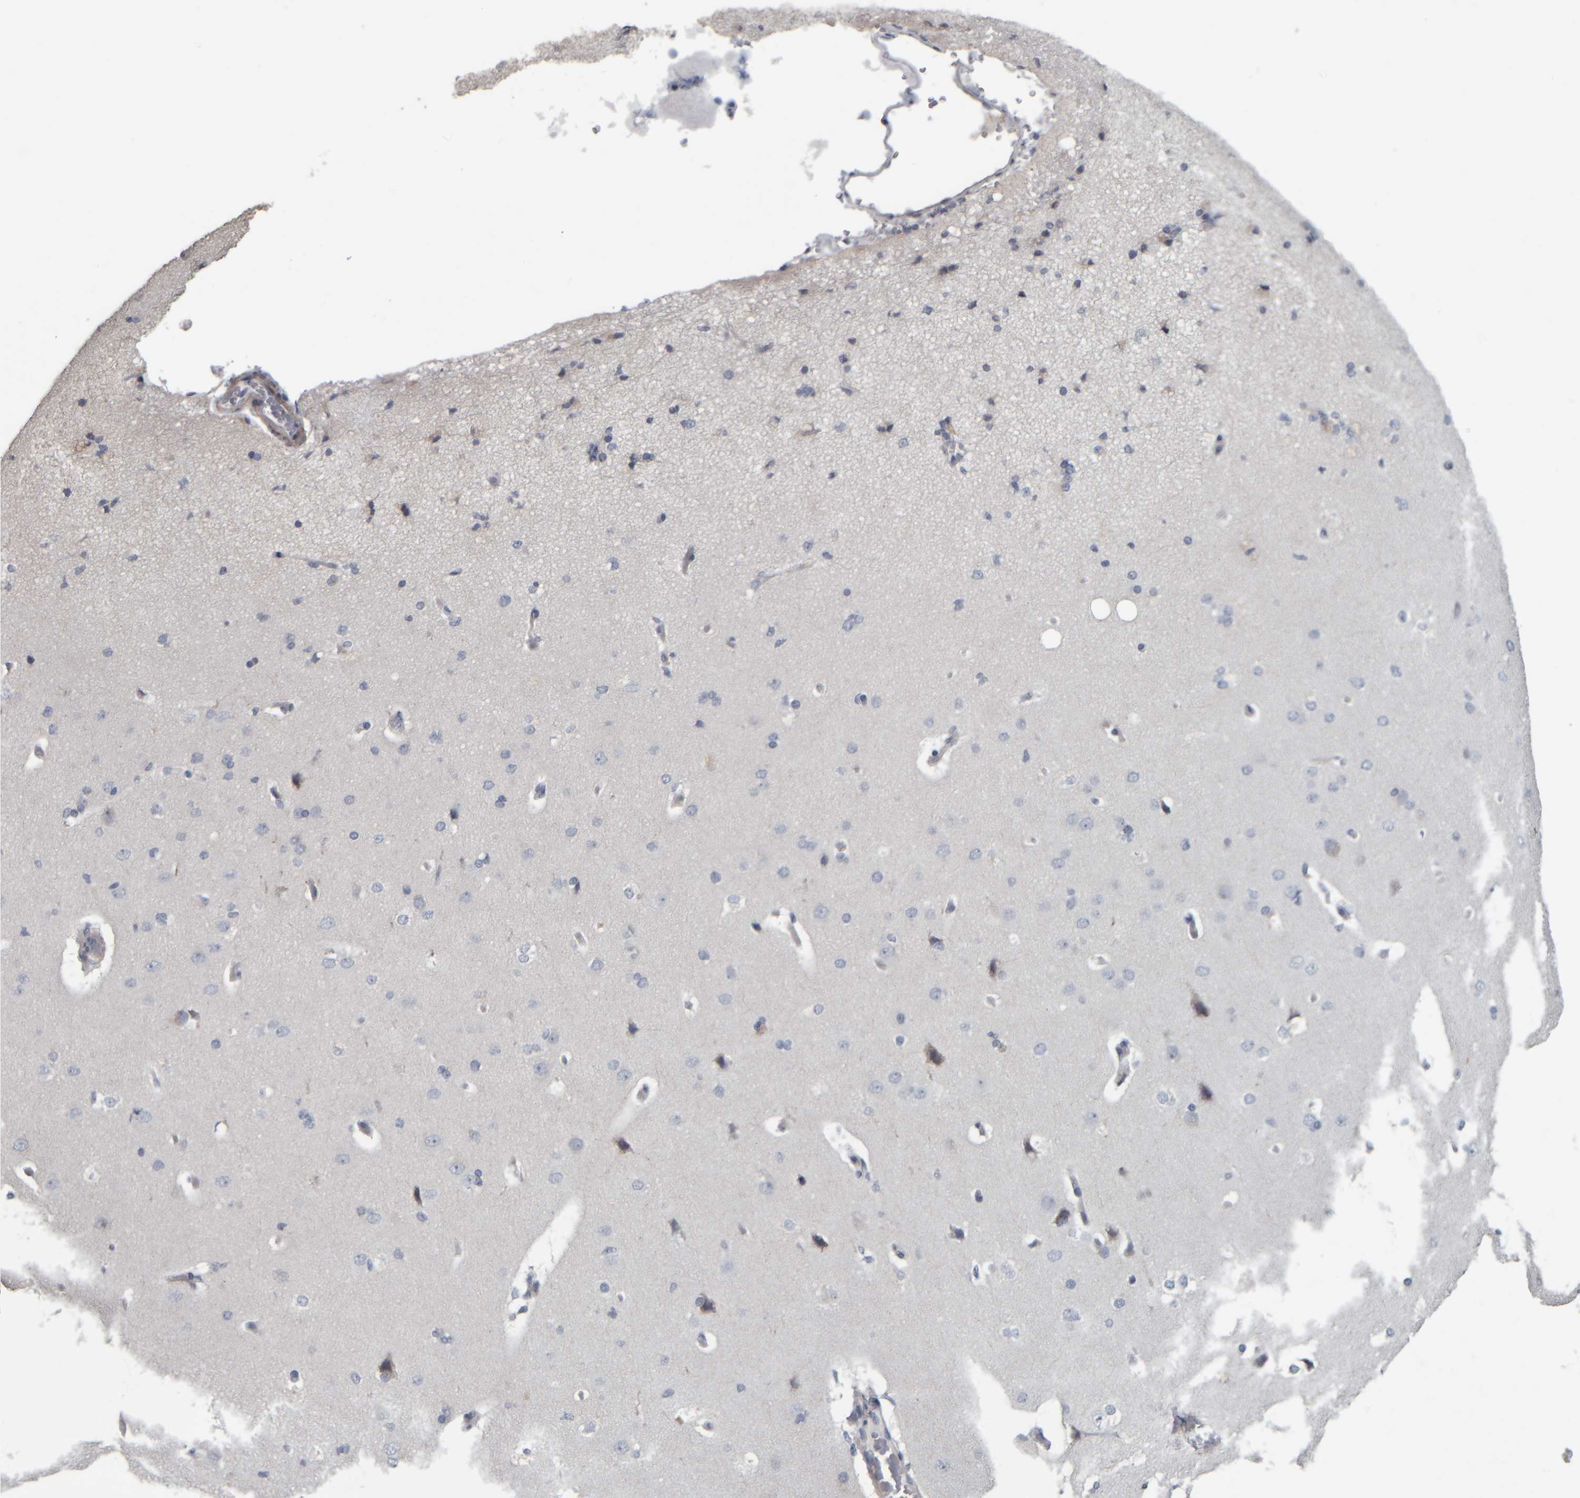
{"staining": {"intensity": "negative", "quantity": "none", "location": "none"}, "tissue": "cerebral cortex", "cell_type": "Endothelial cells", "image_type": "normal", "snomed": [{"axis": "morphology", "description": "Normal tissue, NOS"}, {"axis": "topography", "description": "Cerebral cortex"}], "caption": "Immunohistochemistry (IHC) micrograph of normal cerebral cortex: cerebral cortex stained with DAB (3,3'-diaminobenzidine) demonstrates no significant protein positivity in endothelial cells.", "gene": "CAVIN4", "patient": {"sex": "male", "age": 62}}